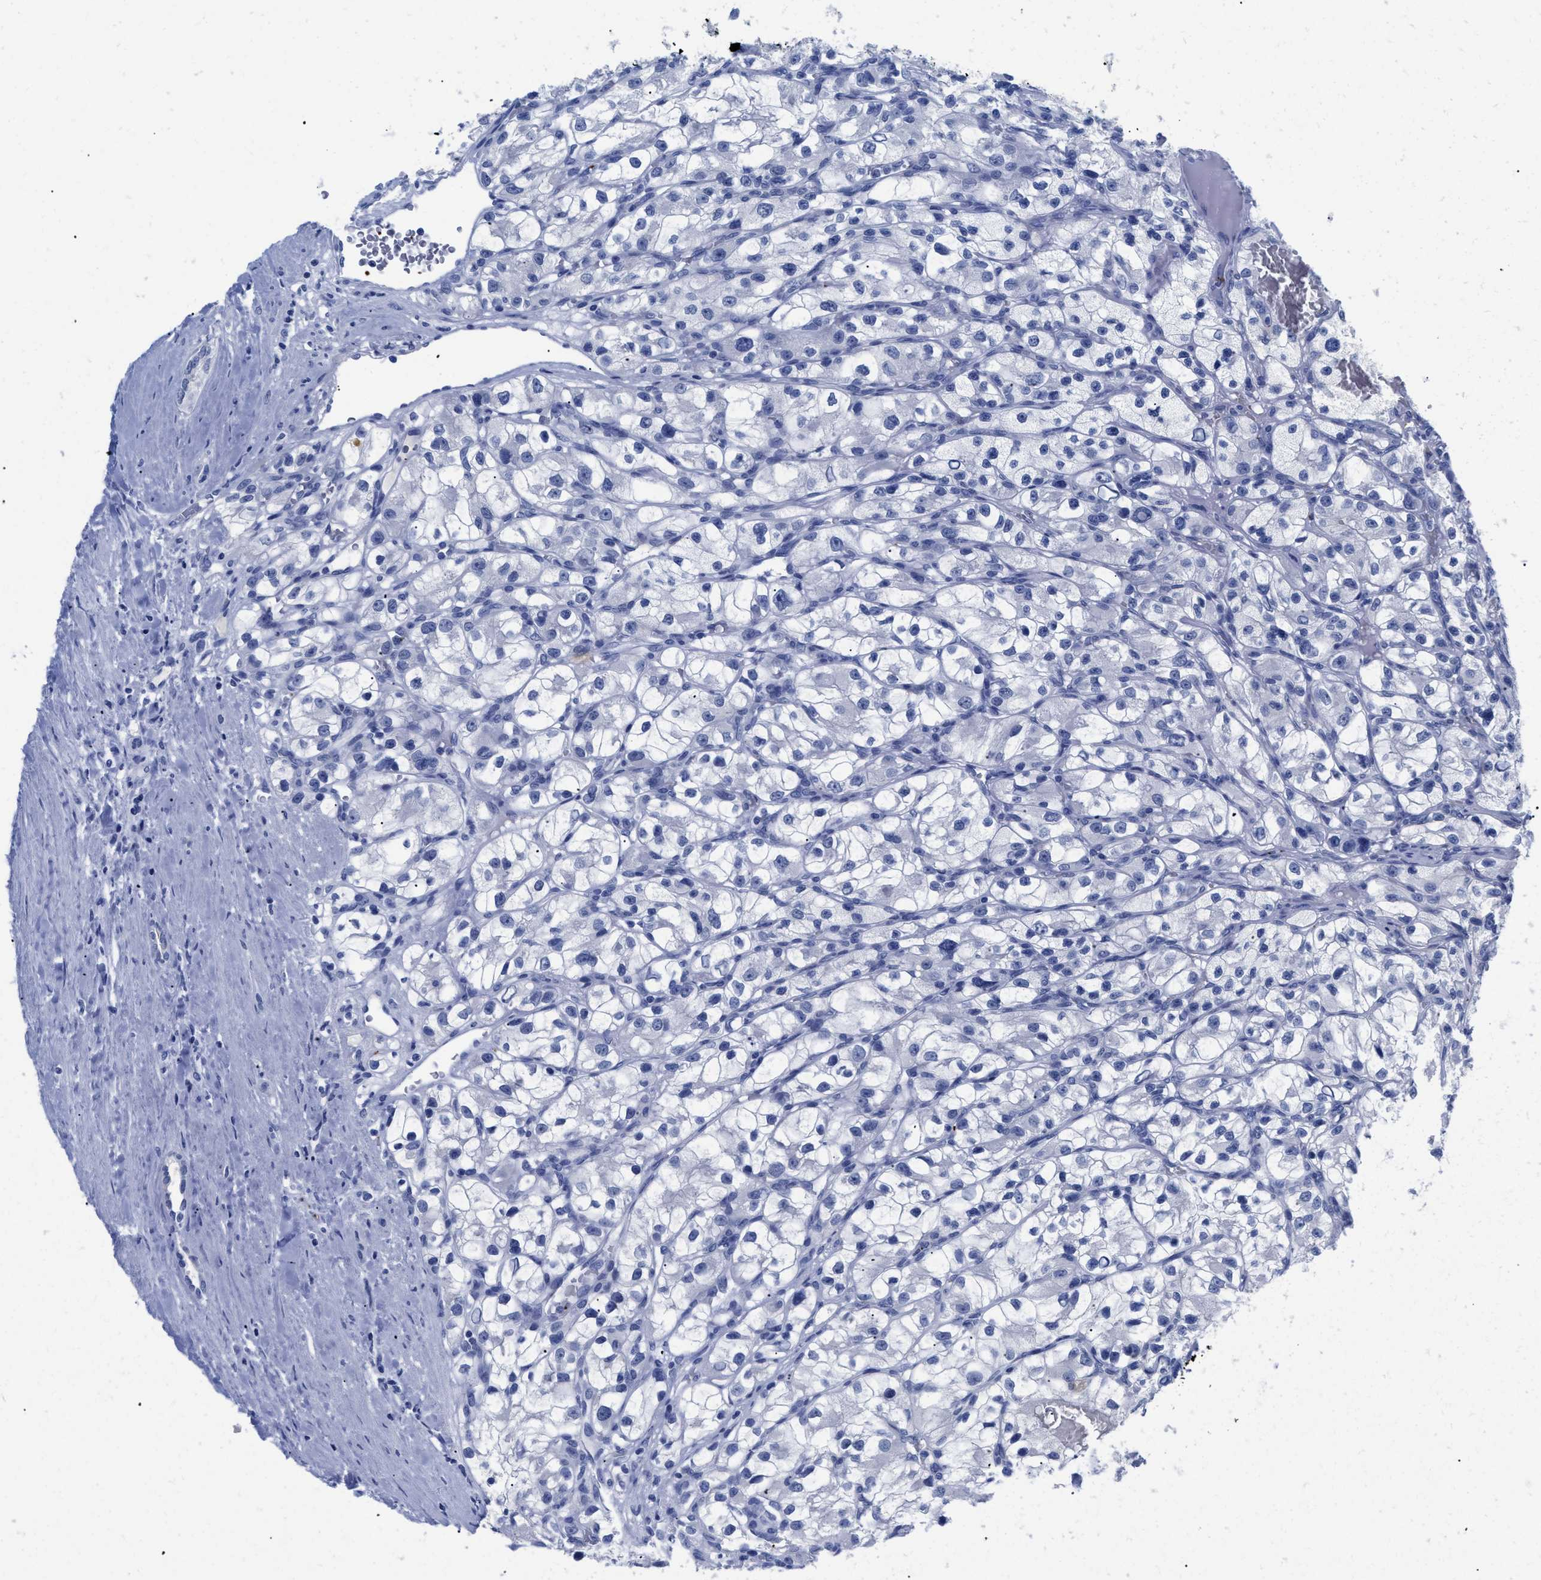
{"staining": {"intensity": "negative", "quantity": "none", "location": "none"}, "tissue": "renal cancer", "cell_type": "Tumor cells", "image_type": "cancer", "snomed": [{"axis": "morphology", "description": "Adenocarcinoma, NOS"}, {"axis": "topography", "description": "Kidney"}], "caption": "The image displays no significant expression in tumor cells of renal cancer.", "gene": "TREML1", "patient": {"sex": "female", "age": 57}}